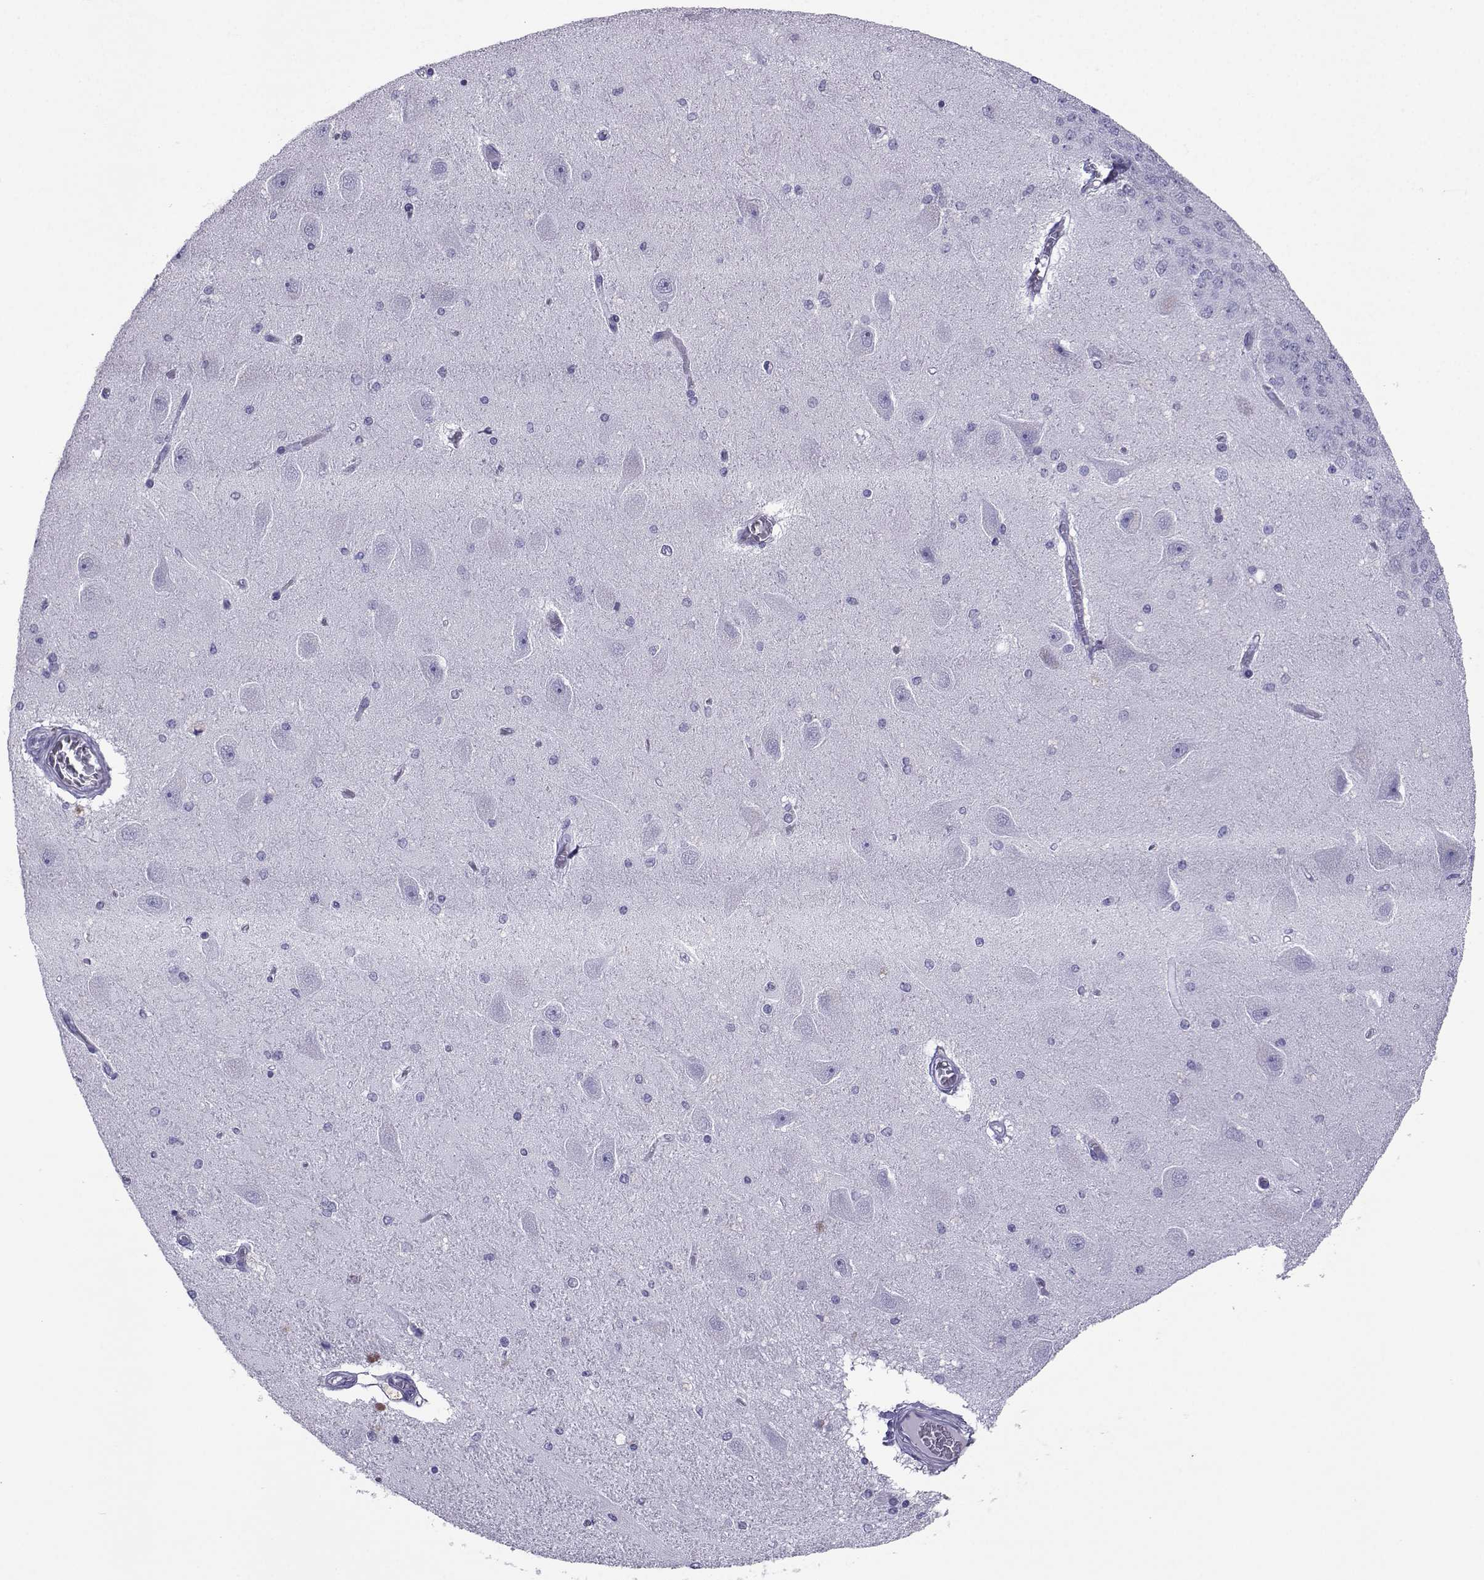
{"staining": {"intensity": "negative", "quantity": "none", "location": "none"}, "tissue": "hippocampus", "cell_type": "Glial cells", "image_type": "normal", "snomed": [{"axis": "morphology", "description": "Normal tissue, NOS"}, {"axis": "topography", "description": "Hippocampus"}], "caption": "A micrograph of human hippocampus is negative for staining in glial cells.", "gene": "LORICRIN", "patient": {"sex": "female", "age": 54}}